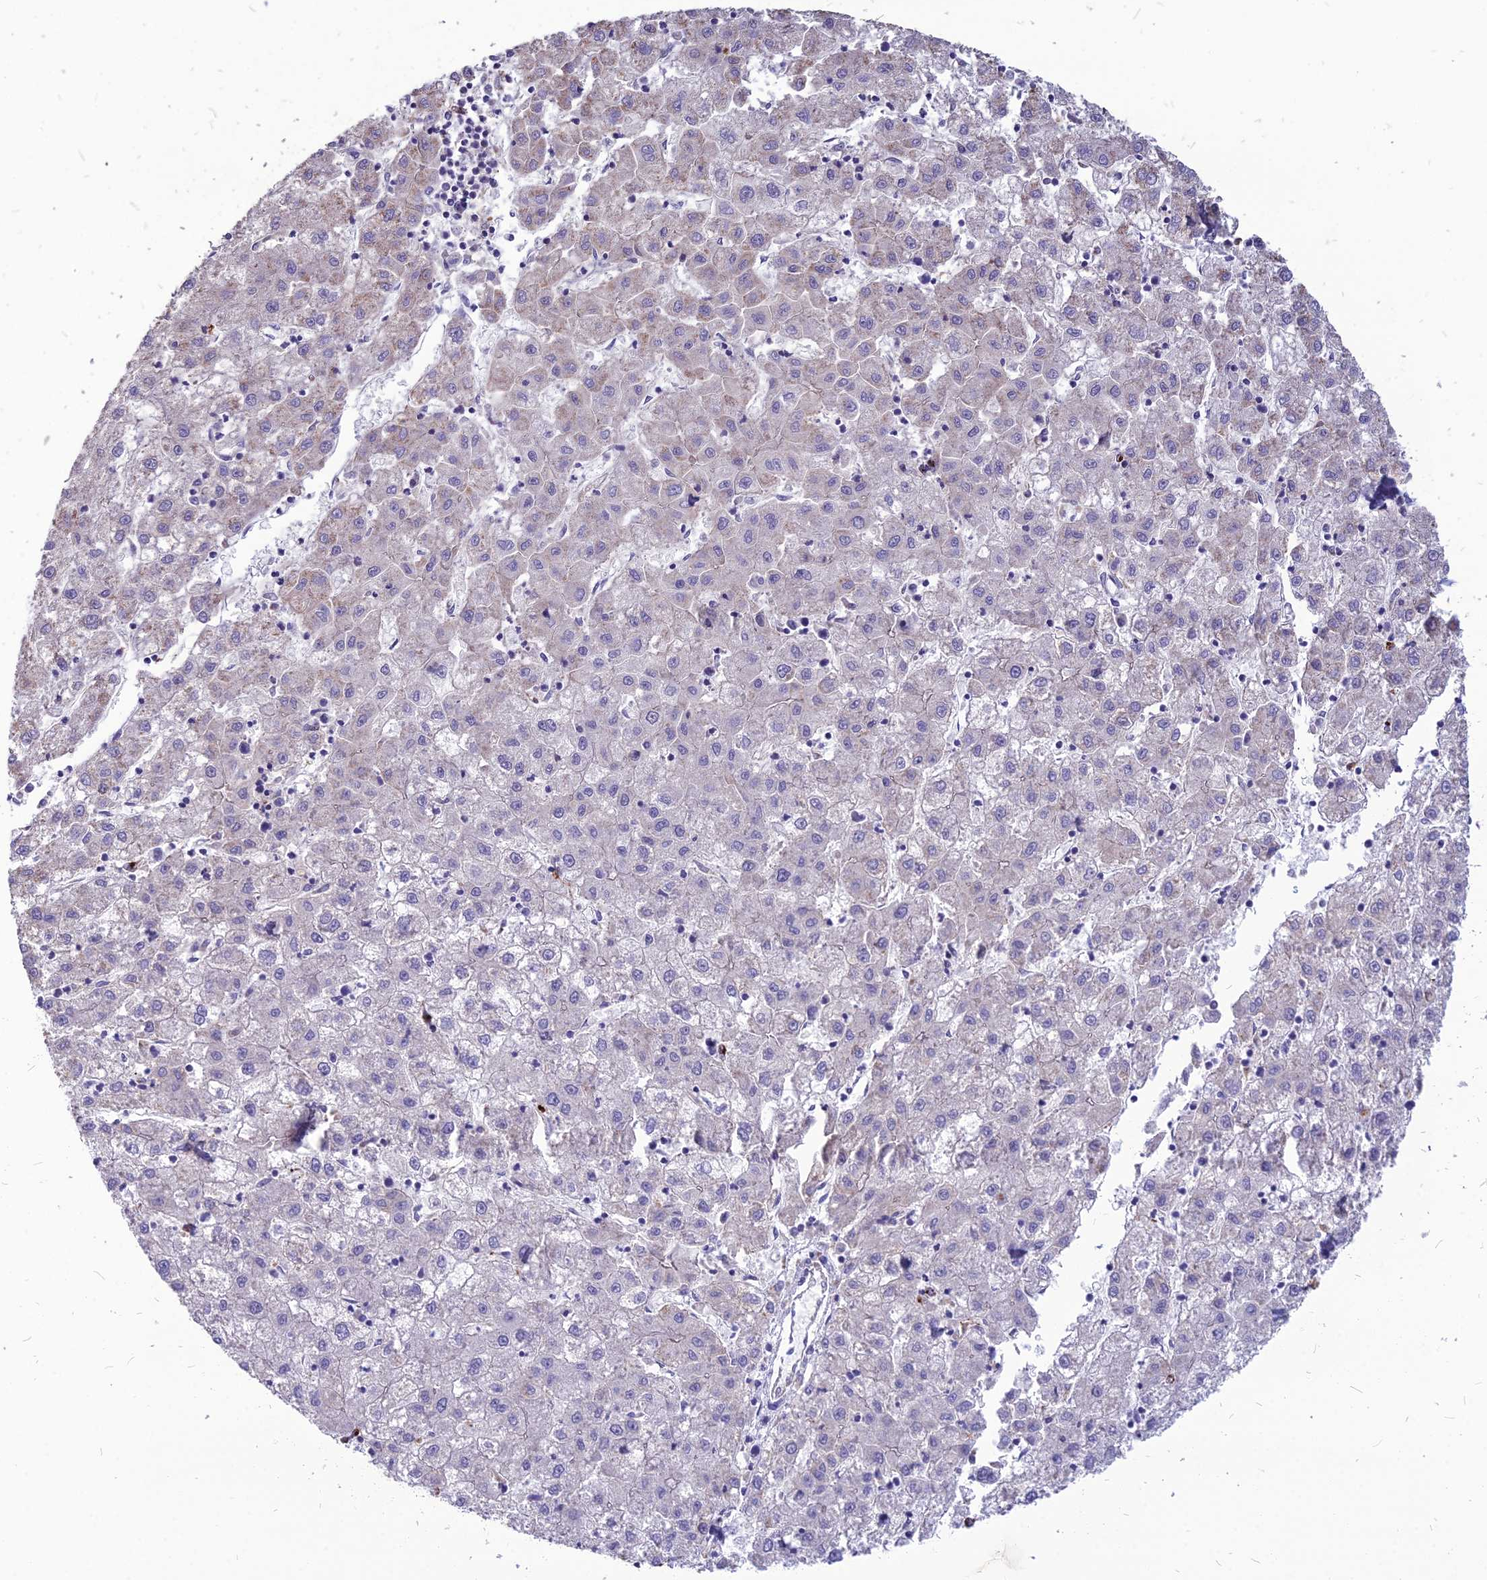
{"staining": {"intensity": "negative", "quantity": "none", "location": "none"}, "tissue": "liver cancer", "cell_type": "Tumor cells", "image_type": "cancer", "snomed": [{"axis": "morphology", "description": "Carcinoma, Hepatocellular, NOS"}, {"axis": "topography", "description": "Liver"}], "caption": "High power microscopy image of an immunohistochemistry (IHC) image of liver cancer, revealing no significant staining in tumor cells.", "gene": "PCED1B", "patient": {"sex": "male", "age": 72}}